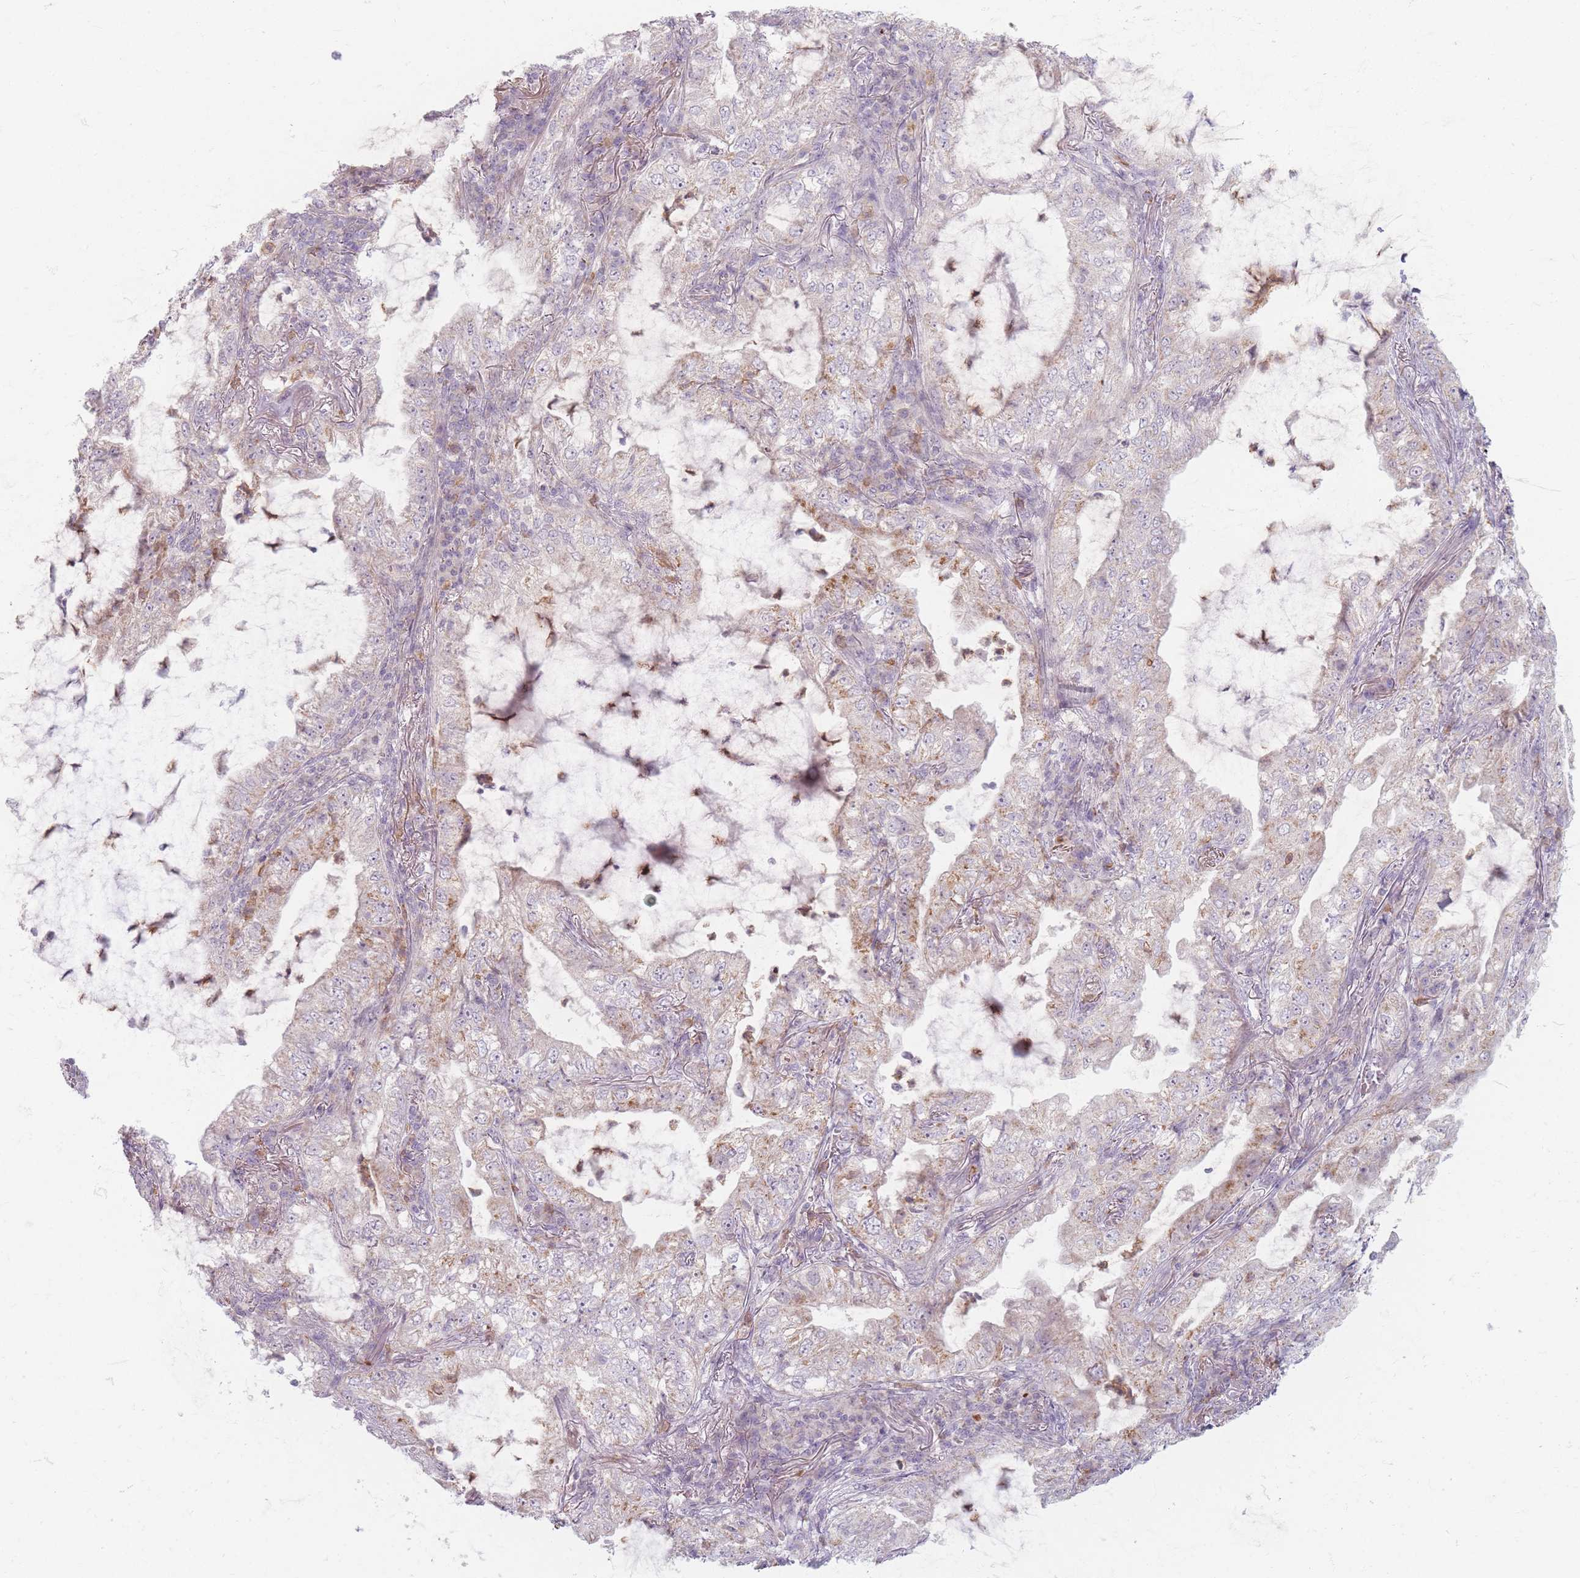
{"staining": {"intensity": "moderate", "quantity": "<25%", "location": "cytoplasmic/membranous"}, "tissue": "lung cancer", "cell_type": "Tumor cells", "image_type": "cancer", "snomed": [{"axis": "morphology", "description": "Adenocarcinoma, NOS"}, {"axis": "topography", "description": "Lung"}], "caption": "Lung adenocarcinoma was stained to show a protein in brown. There is low levels of moderate cytoplasmic/membranous expression in approximately <25% of tumor cells. (Stains: DAB (3,3'-diaminobenzidine) in brown, nuclei in blue, Microscopy: brightfield microscopy at high magnification).", "gene": "CHCHD7", "patient": {"sex": "female", "age": 73}}